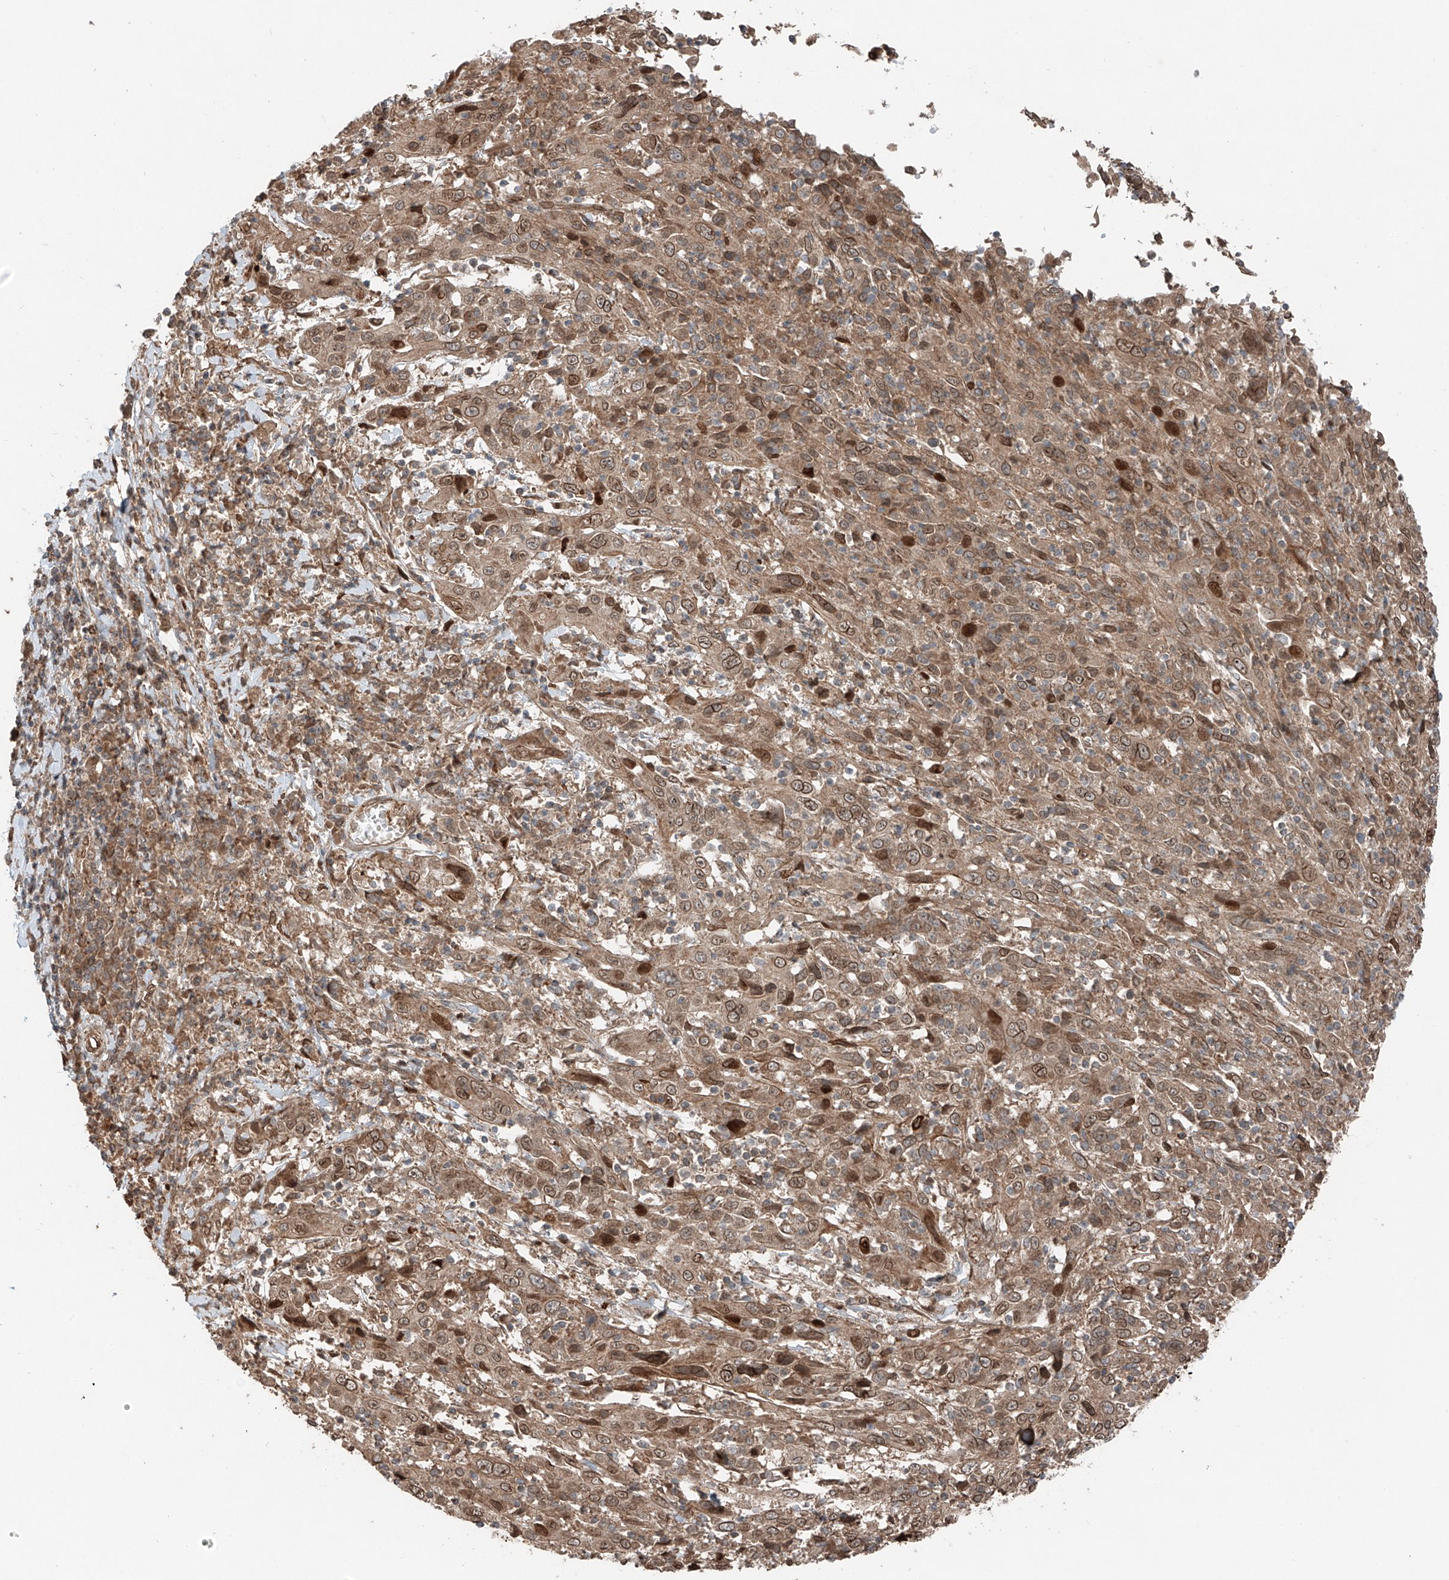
{"staining": {"intensity": "moderate", "quantity": ">75%", "location": "cytoplasmic/membranous,nuclear"}, "tissue": "cervical cancer", "cell_type": "Tumor cells", "image_type": "cancer", "snomed": [{"axis": "morphology", "description": "Squamous cell carcinoma, NOS"}, {"axis": "topography", "description": "Cervix"}], "caption": "Cervical cancer stained with IHC shows moderate cytoplasmic/membranous and nuclear staining in approximately >75% of tumor cells. The protein is shown in brown color, while the nuclei are stained blue.", "gene": "CEP162", "patient": {"sex": "female", "age": 46}}